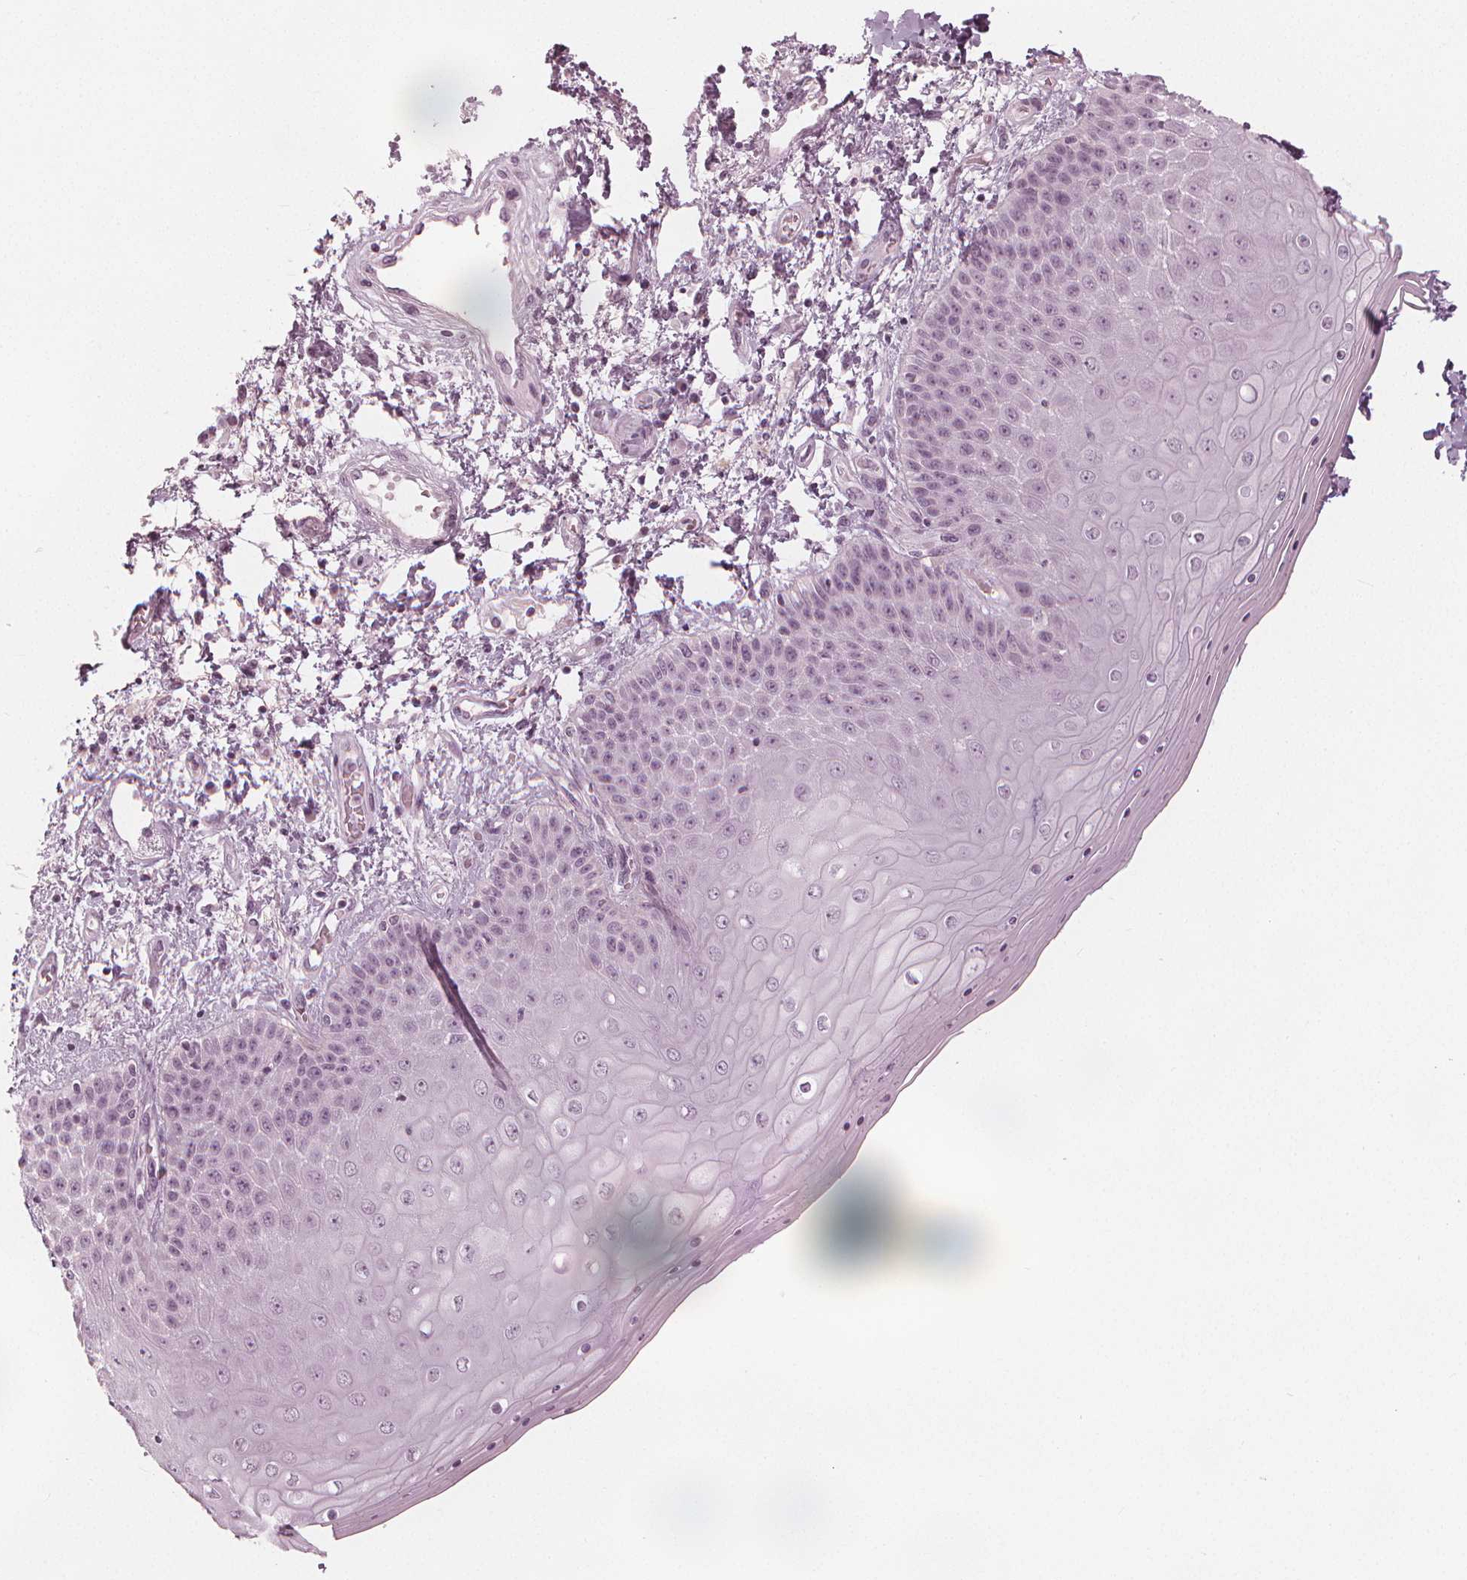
{"staining": {"intensity": "weak", "quantity": "<25%", "location": "cytoplasmic/membranous"}, "tissue": "skin", "cell_type": "Epidermal cells", "image_type": "normal", "snomed": [{"axis": "morphology", "description": "Normal tissue, NOS"}, {"axis": "topography", "description": "Anal"}], "caption": "A histopathology image of skin stained for a protein demonstrates no brown staining in epidermal cells. (DAB (3,3'-diaminobenzidine) immunohistochemistry (IHC) with hematoxylin counter stain).", "gene": "PAEP", "patient": {"sex": "female", "age": 46}}